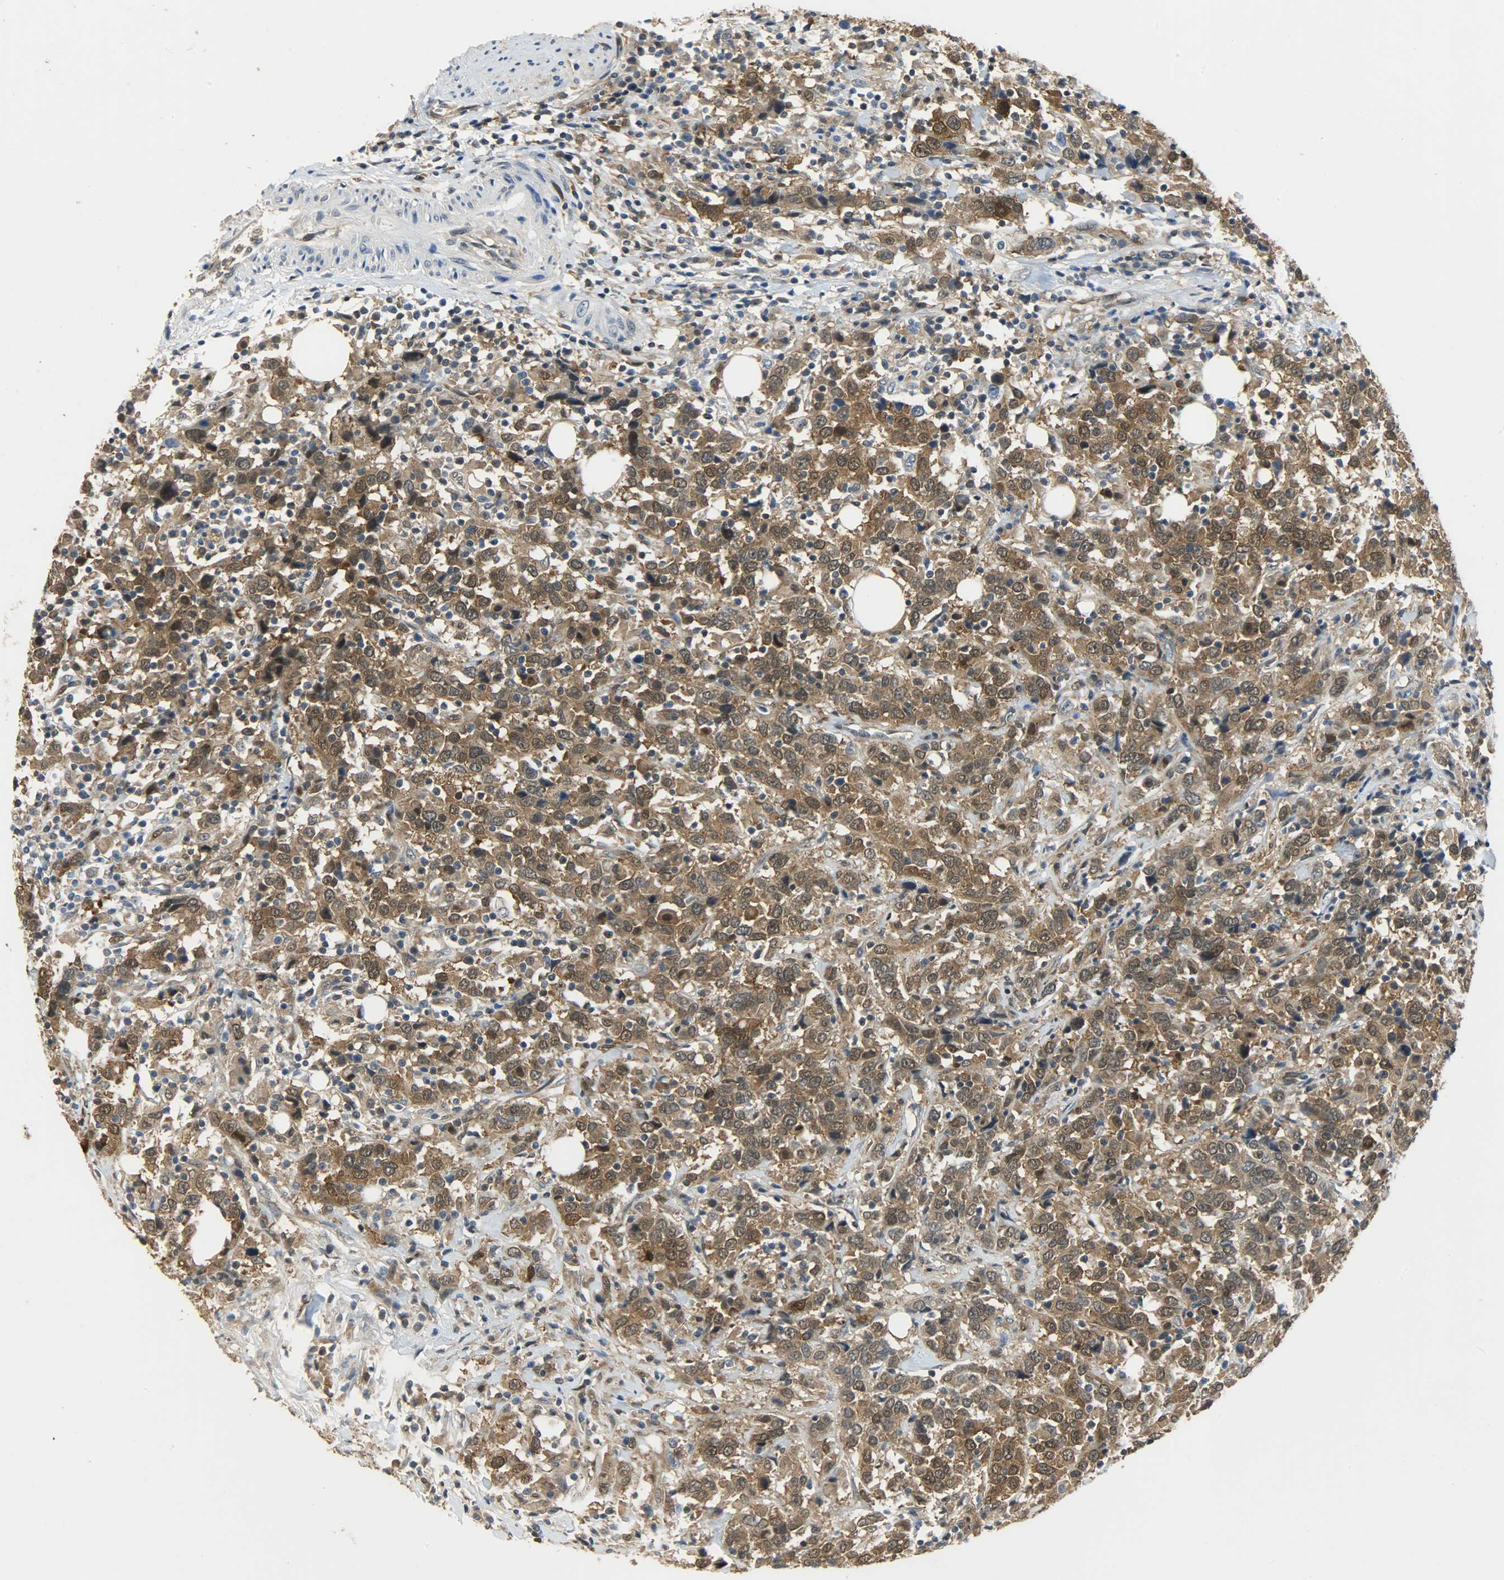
{"staining": {"intensity": "strong", "quantity": ">75%", "location": "cytoplasmic/membranous,nuclear"}, "tissue": "urothelial cancer", "cell_type": "Tumor cells", "image_type": "cancer", "snomed": [{"axis": "morphology", "description": "Urothelial carcinoma, High grade"}, {"axis": "topography", "description": "Urinary bladder"}], "caption": "IHC of urothelial carcinoma (high-grade) shows high levels of strong cytoplasmic/membranous and nuclear expression in about >75% of tumor cells. (IHC, brightfield microscopy, high magnification).", "gene": "EIF4EBP1", "patient": {"sex": "male", "age": 61}}